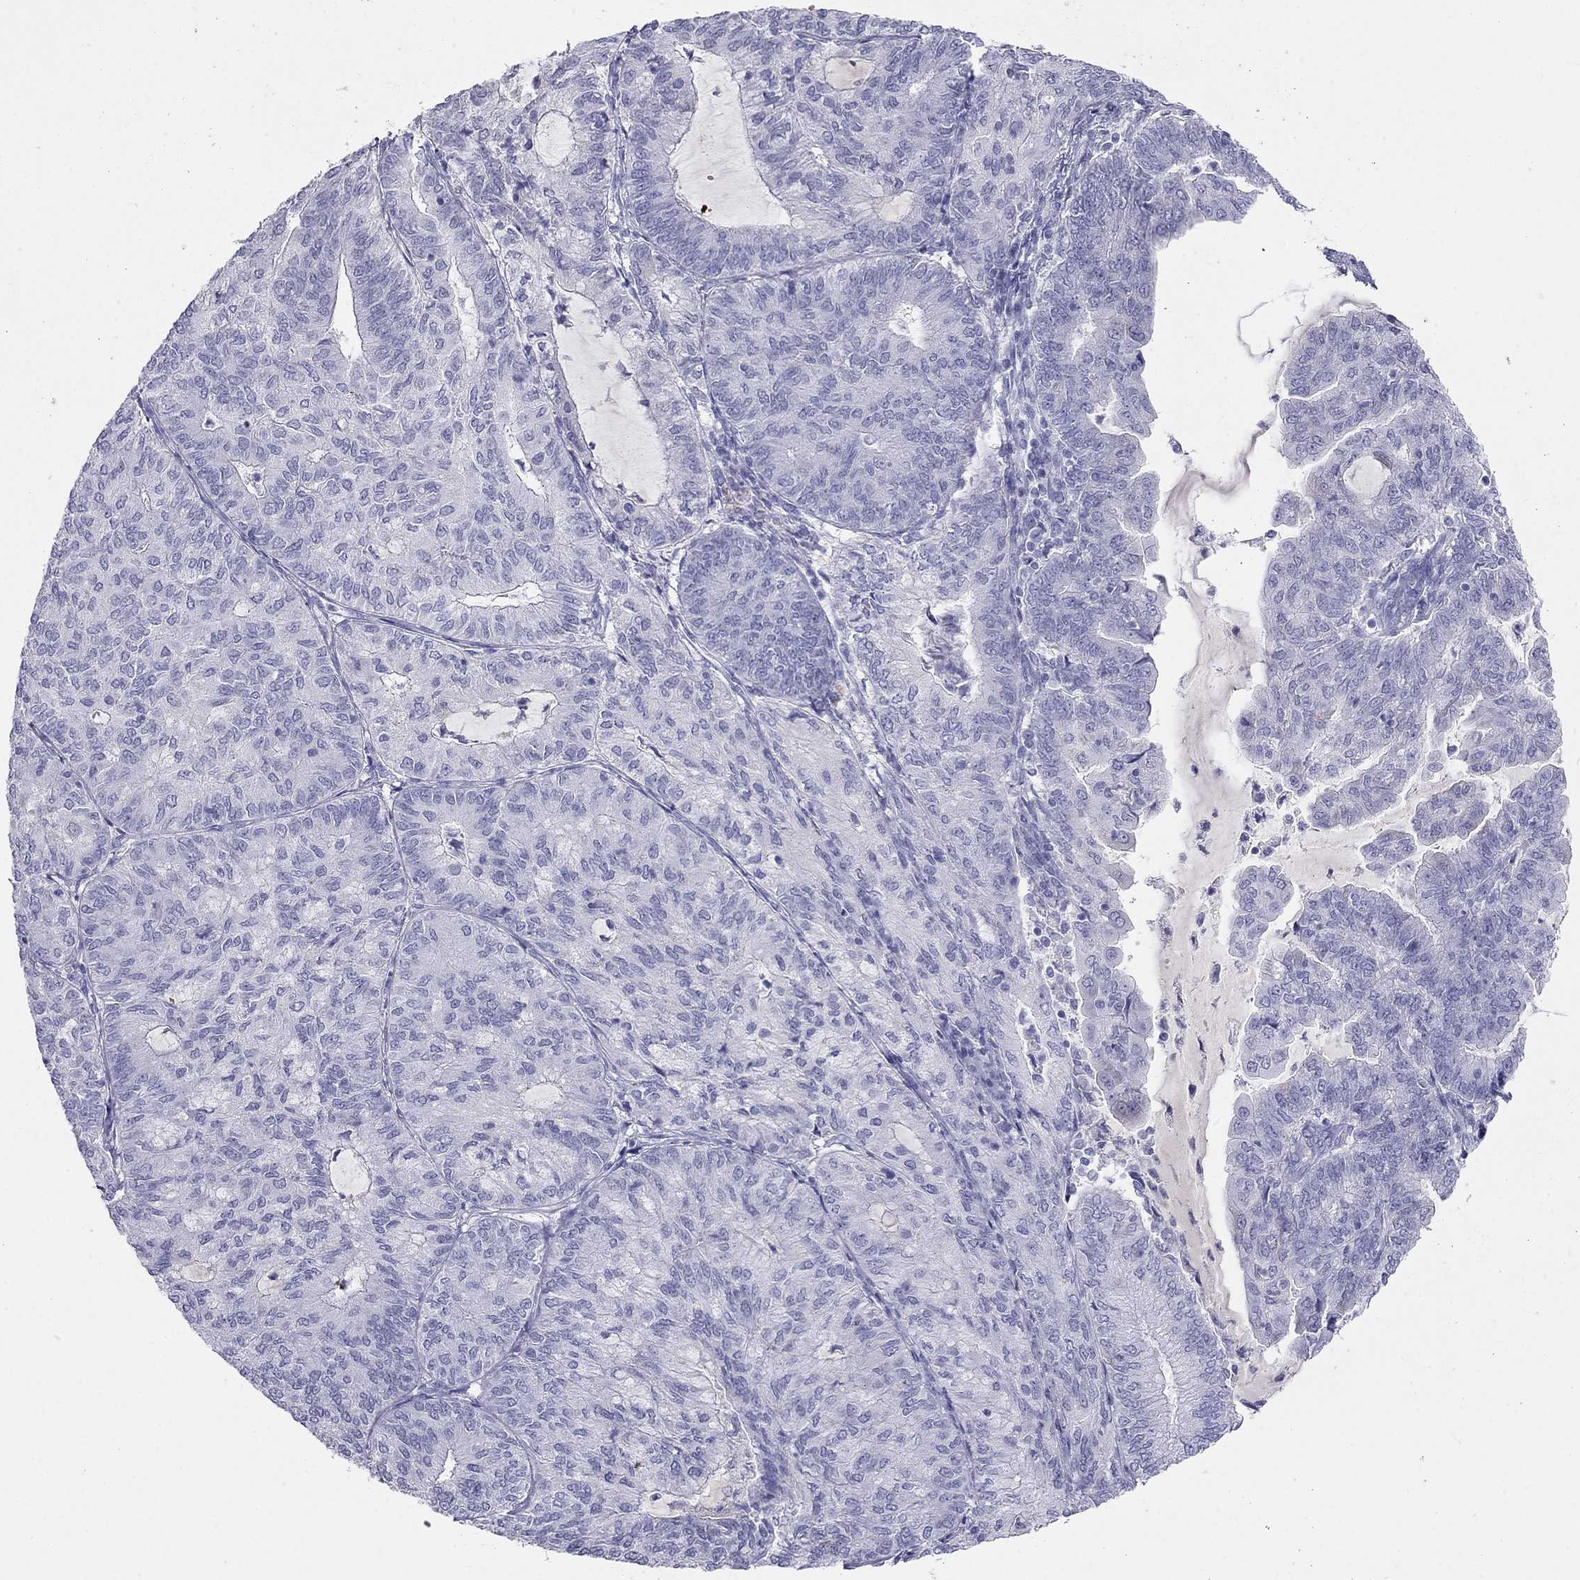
{"staining": {"intensity": "negative", "quantity": "none", "location": "none"}, "tissue": "endometrial cancer", "cell_type": "Tumor cells", "image_type": "cancer", "snomed": [{"axis": "morphology", "description": "Adenocarcinoma, NOS"}, {"axis": "topography", "description": "Endometrium"}], "caption": "Immunohistochemical staining of human endometrial adenocarcinoma shows no significant positivity in tumor cells.", "gene": "KLRG1", "patient": {"sex": "female", "age": 82}}